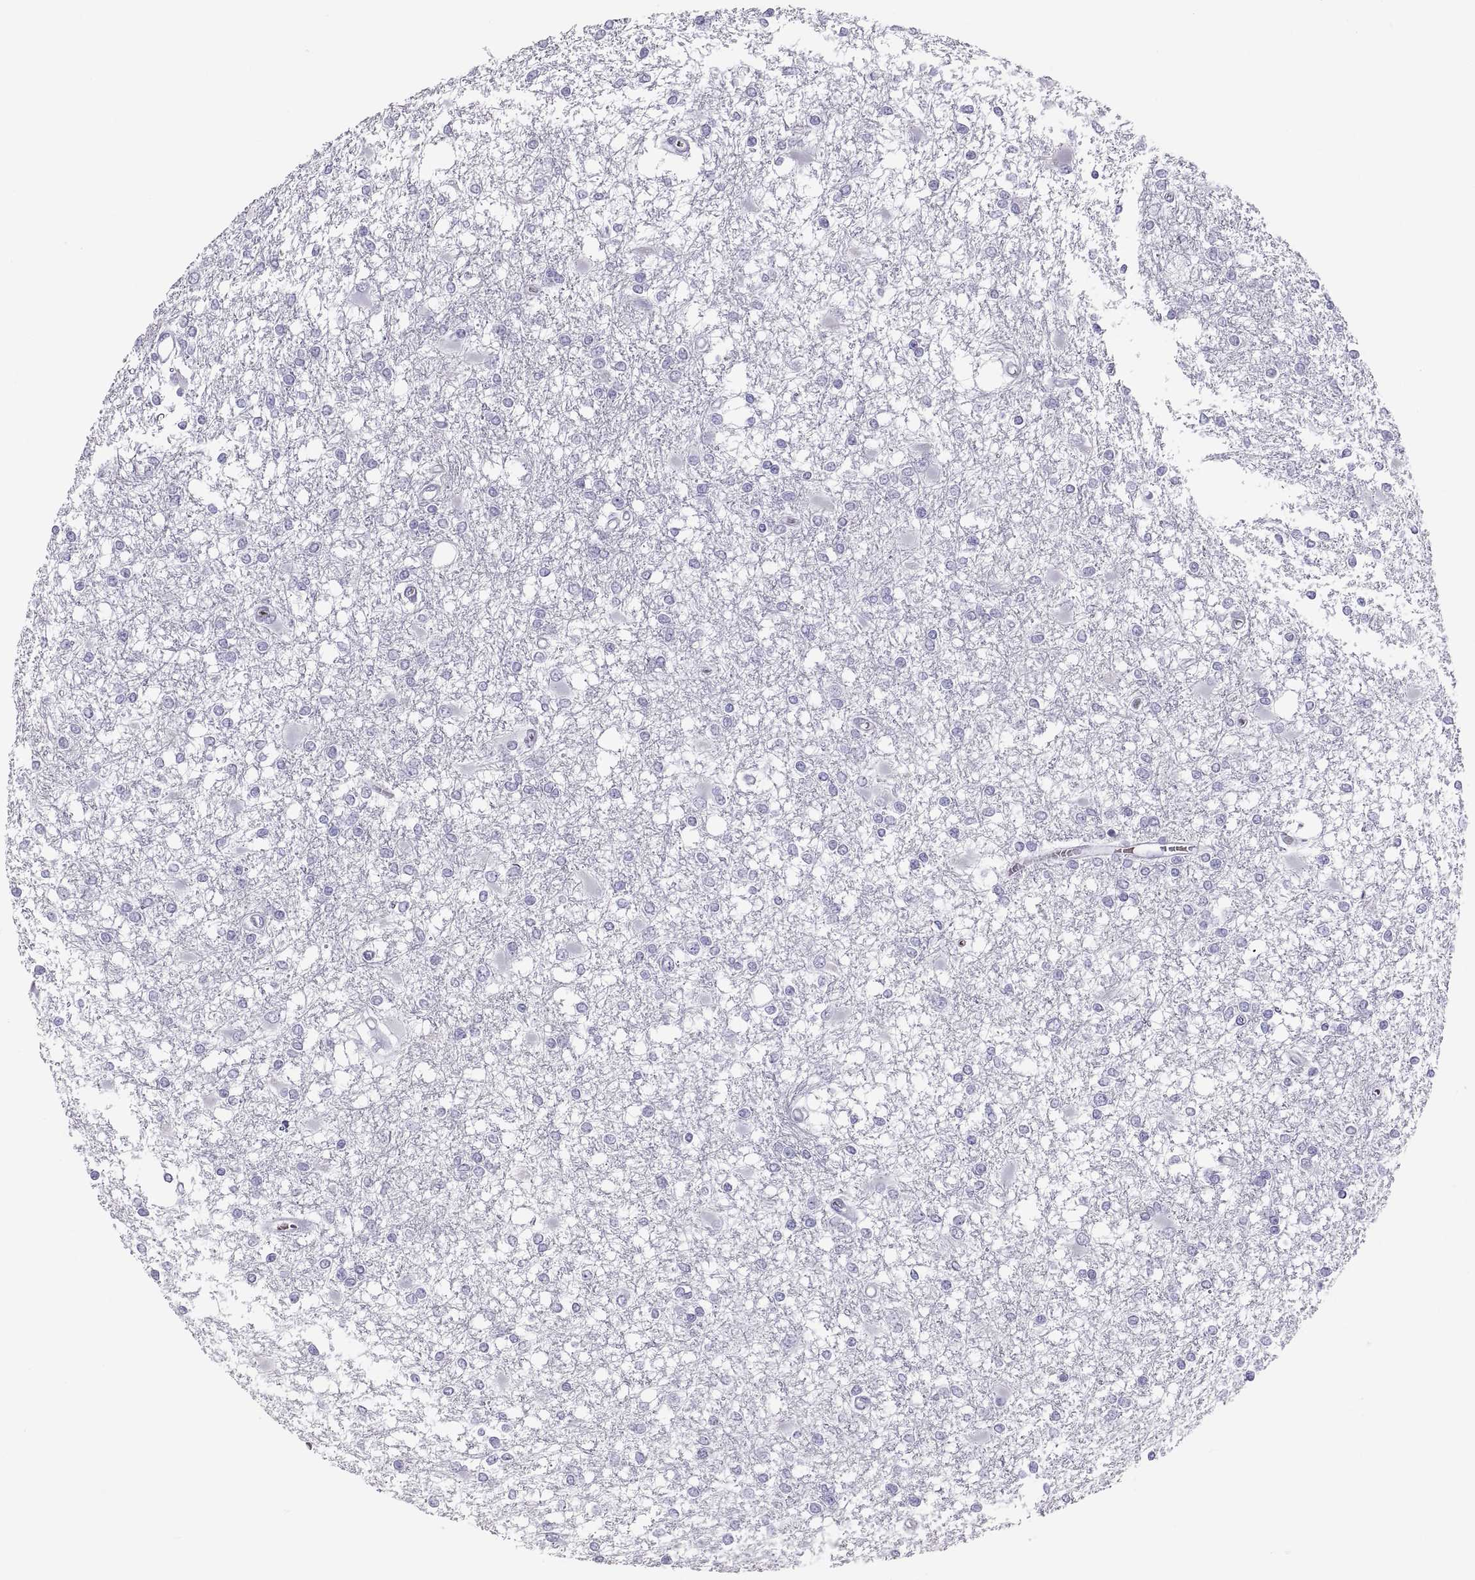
{"staining": {"intensity": "negative", "quantity": "none", "location": "none"}, "tissue": "glioma", "cell_type": "Tumor cells", "image_type": "cancer", "snomed": [{"axis": "morphology", "description": "Glioma, malignant, High grade"}, {"axis": "topography", "description": "Cerebral cortex"}], "caption": "Tumor cells are negative for protein expression in human glioma.", "gene": "SEMG1", "patient": {"sex": "male", "age": 79}}